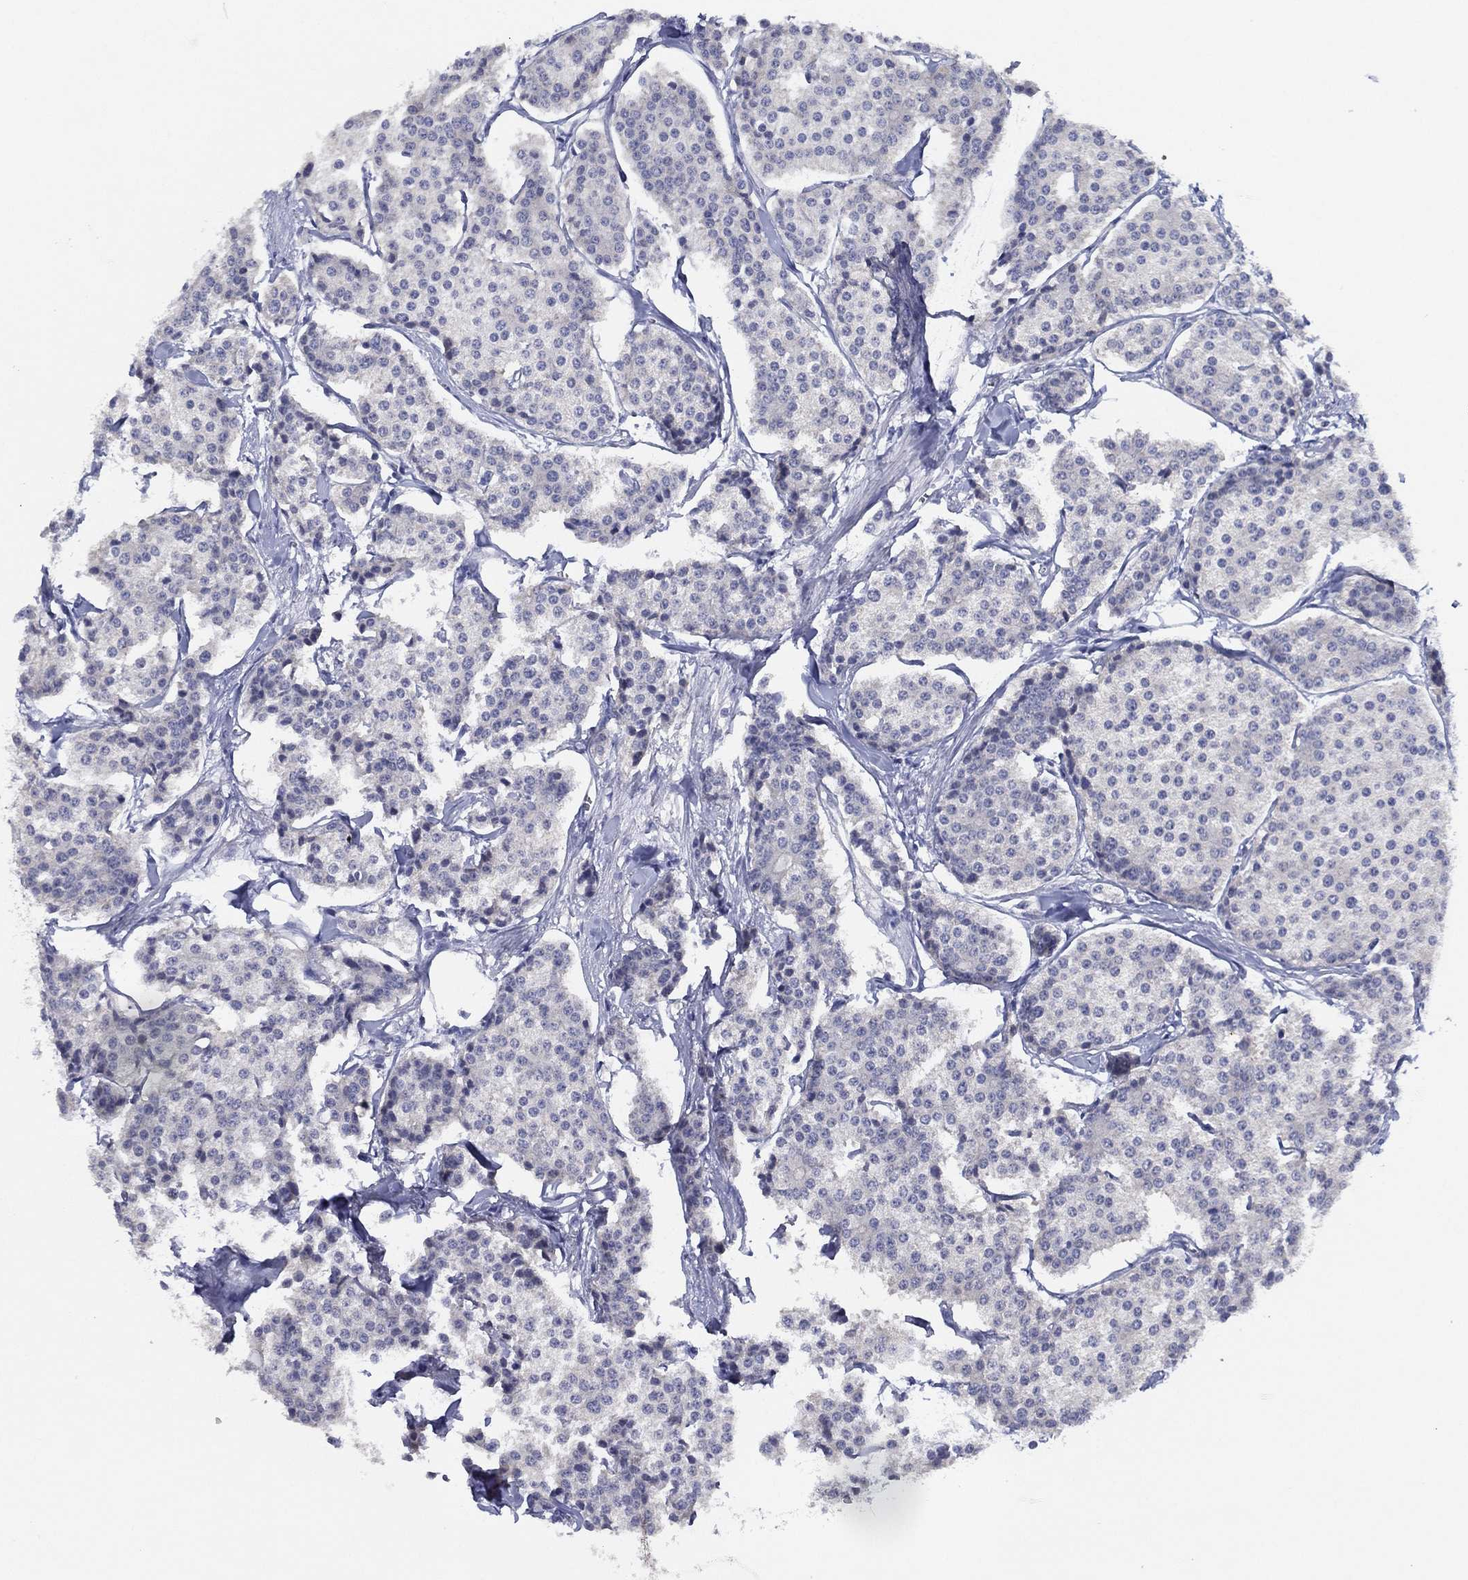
{"staining": {"intensity": "negative", "quantity": "none", "location": "none"}, "tissue": "carcinoid", "cell_type": "Tumor cells", "image_type": "cancer", "snomed": [{"axis": "morphology", "description": "Carcinoid, malignant, NOS"}, {"axis": "topography", "description": "Small intestine"}], "caption": "Tumor cells are negative for protein expression in human carcinoid.", "gene": "SLC13A4", "patient": {"sex": "female", "age": 65}}